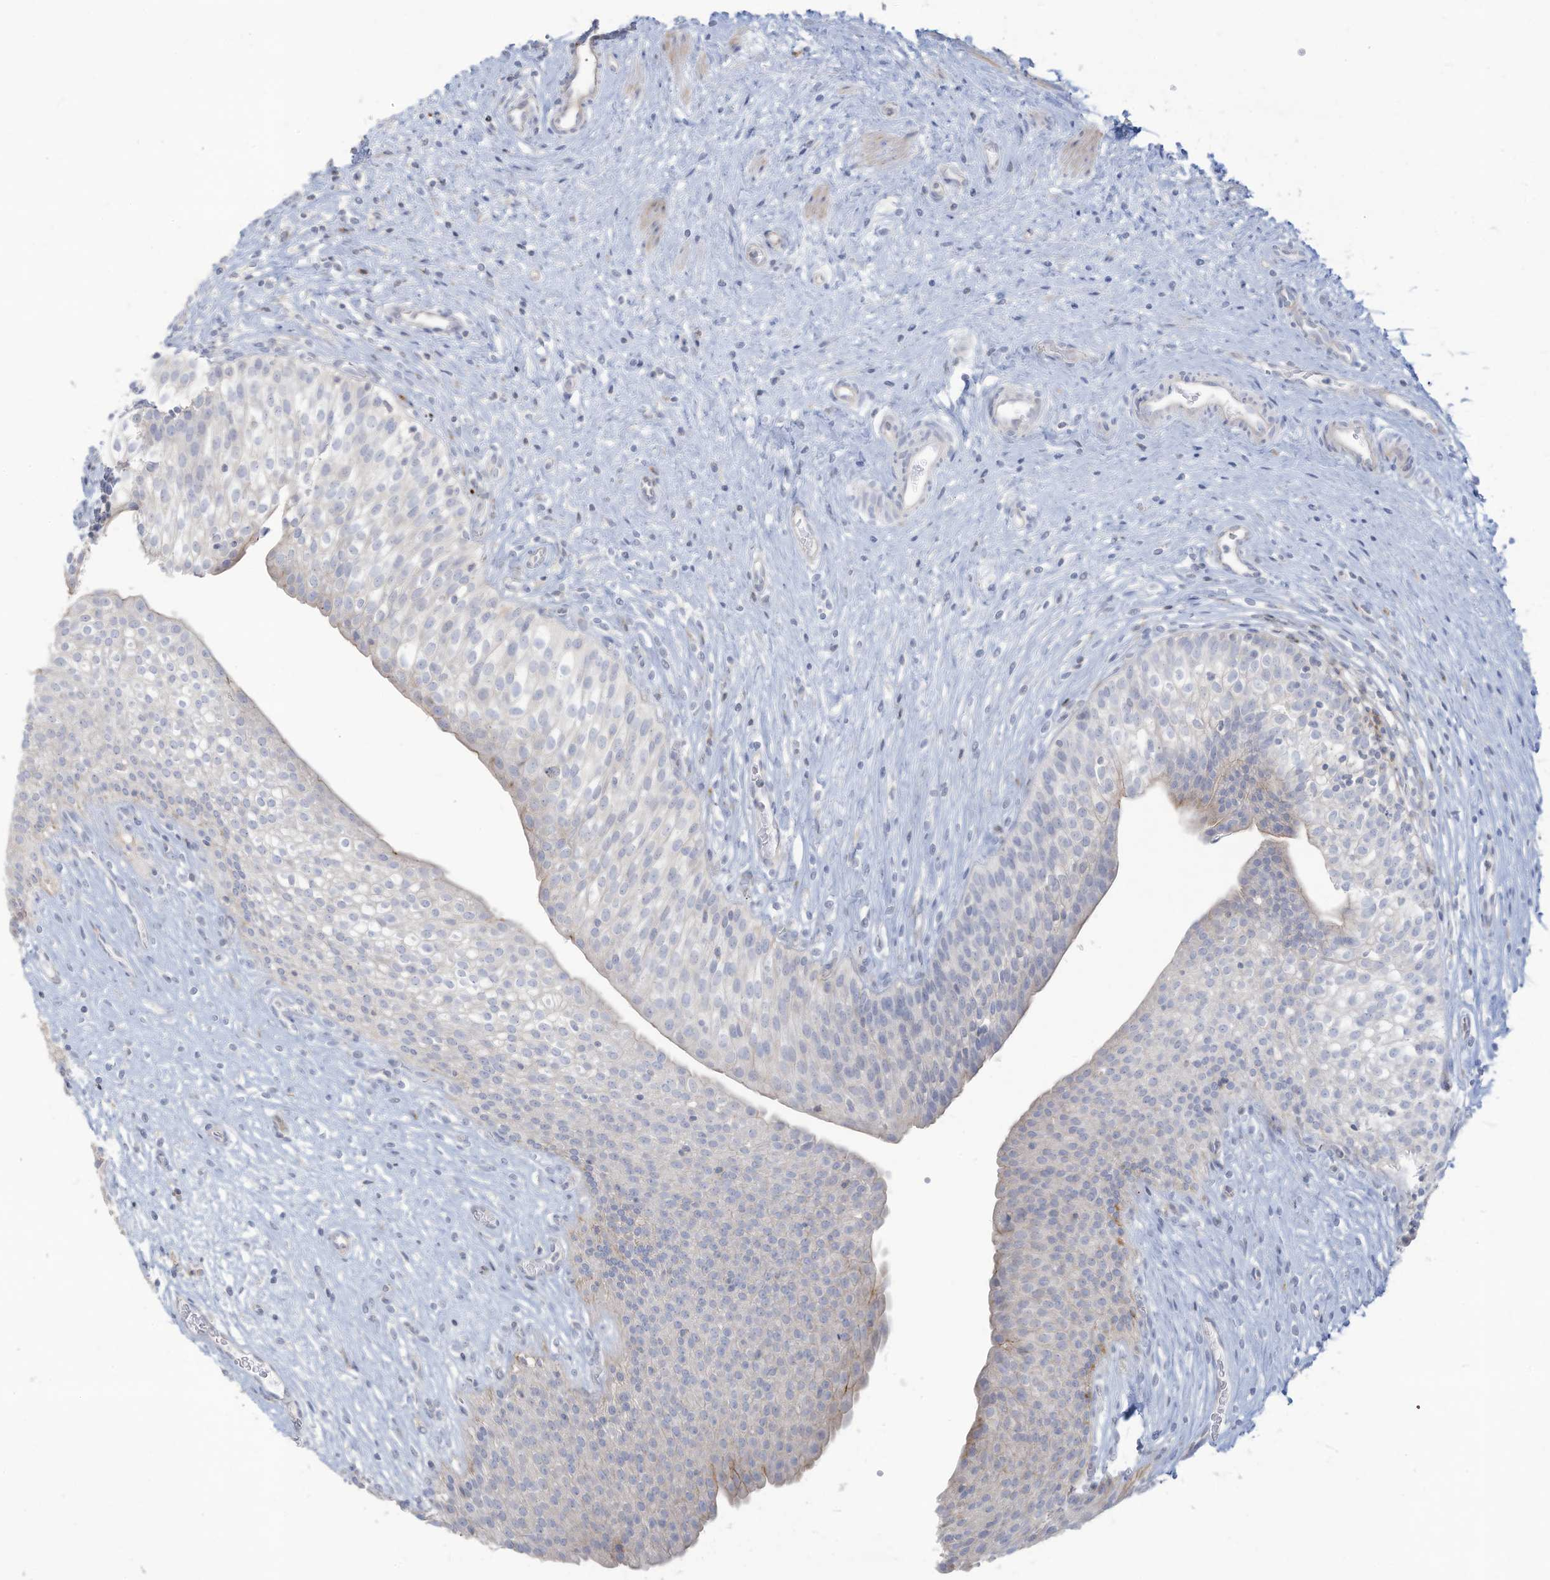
{"staining": {"intensity": "negative", "quantity": "none", "location": "none"}, "tissue": "urinary bladder", "cell_type": "Urothelial cells", "image_type": "normal", "snomed": [{"axis": "morphology", "description": "Normal tissue, NOS"}, {"axis": "topography", "description": "Urinary bladder"}], "caption": "Urothelial cells show no significant staining in normal urinary bladder.", "gene": "THNSL2", "patient": {"sex": "male", "age": 1}}